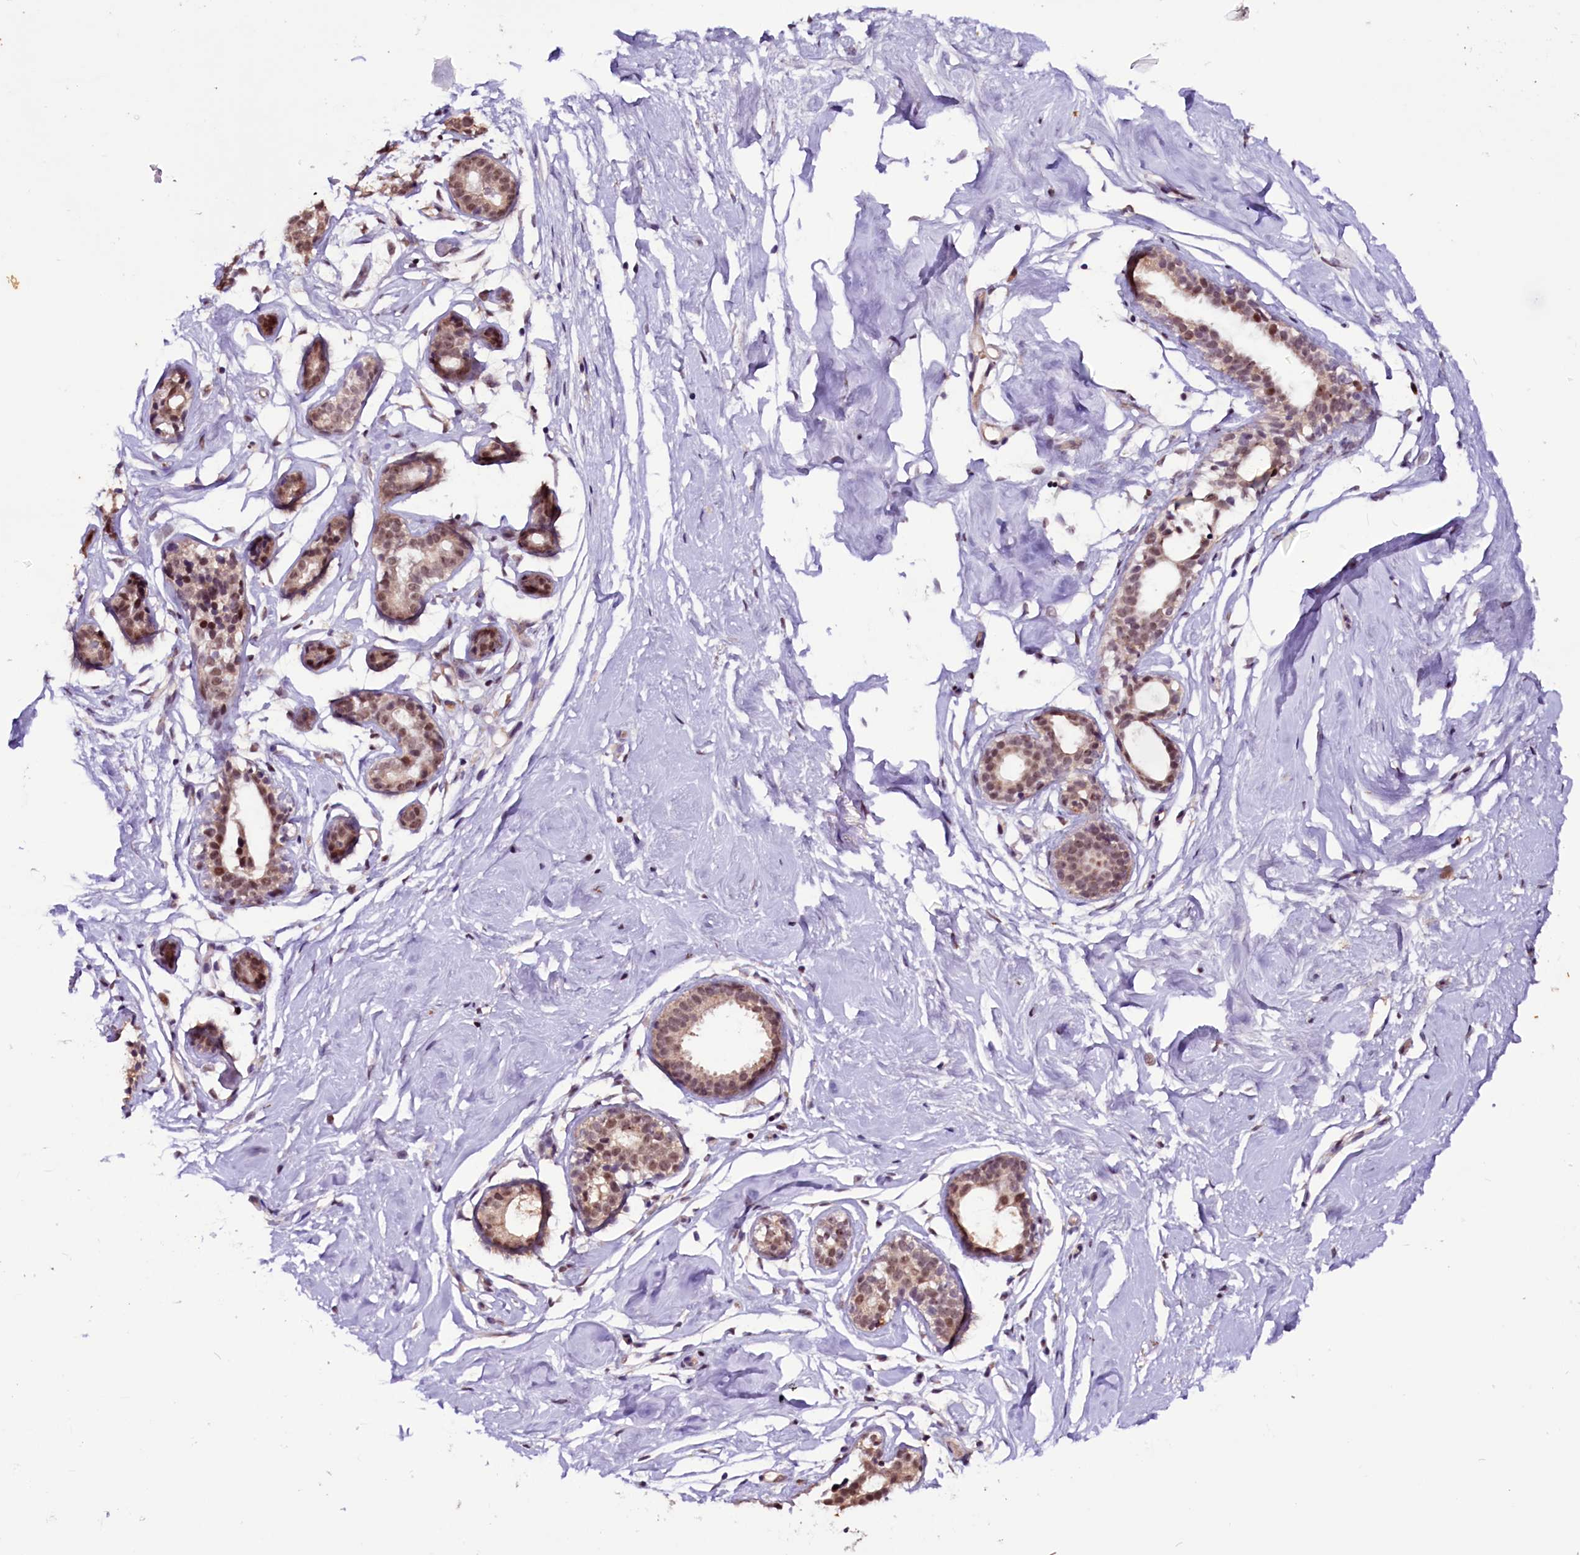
{"staining": {"intensity": "negative", "quantity": "none", "location": "none"}, "tissue": "breast", "cell_type": "Adipocytes", "image_type": "normal", "snomed": [{"axis": "morphology", "description": "Normal tissue, NOS"}, {"axis": "morphology", "description": "Adenoma, NOS"}, {"axis": "topography", "description": "Breast"}], "caption": "Protein analysis of unremarkable breast reveals no significant positivity in adipocytes.", "gene": "RNMT", "patient": {"sex": "female", "age": 23}}